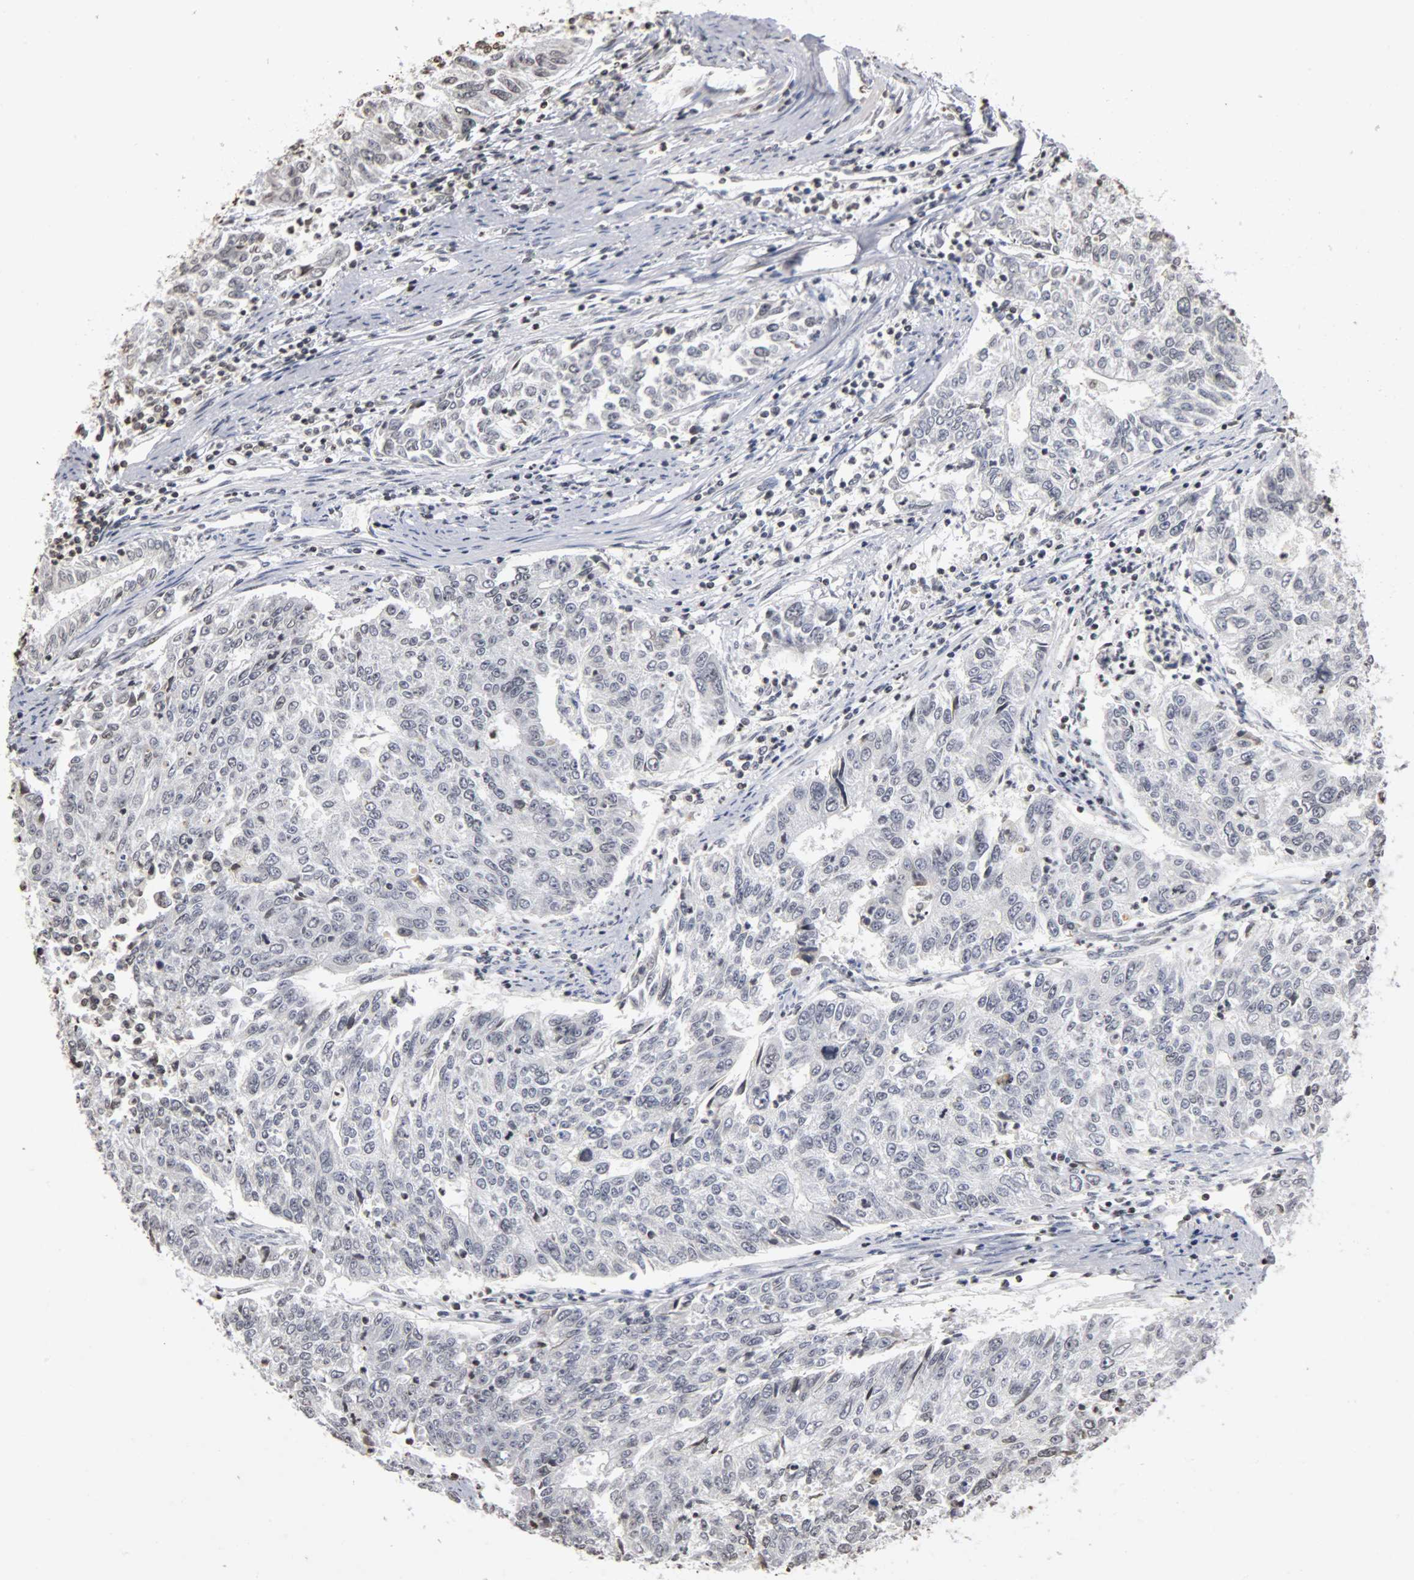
{"staining": {"intensity": "negative", "quantity": "none", "location": "none"}, "tissue": "endometrial cancer", "cell_type": "Tumor cells", "image_type": "cancer", "snomed": [{"axis": "morphology", "description": "Adenocarcinoma, NOS"}, {"axis": "topography", "description": "Endometrium"}], "caption": "High power microscopy histopathology image of an IHC histopathology image of endometrial cancer, revealing no significant staining in tumor cells.", "gene": "ERCC2", "patient": {"sex": "female", "age": 42}}